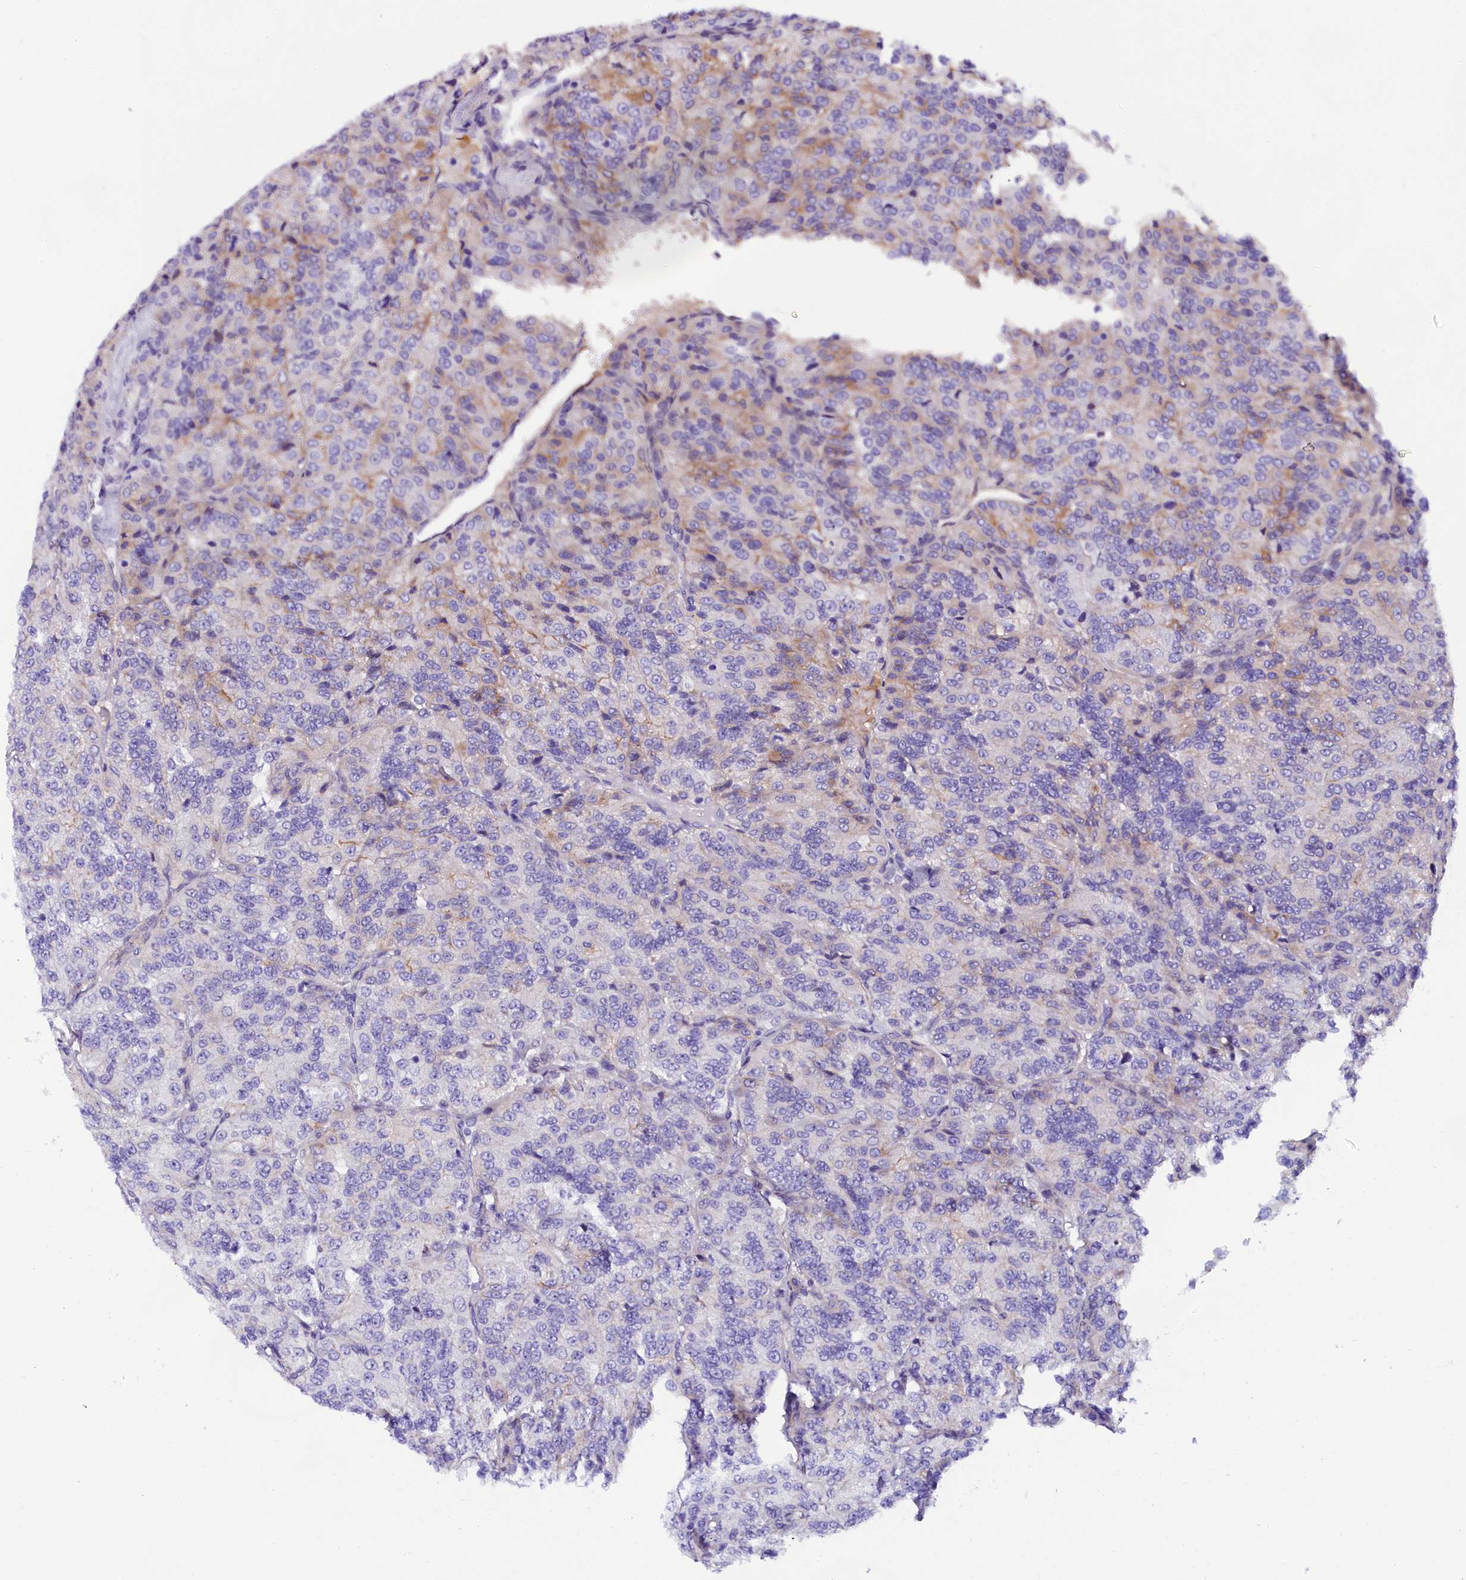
{"staining": {"intensity": "moderate", "quantity": "<25%", "location": "cytoplasmic/membranous"}, "tissue": "renal cancer", "cell_type": "Tumor cells", "image_type": "cancer", "snomed": [{"axis": "morphology", "description": "Adenocarcinoma, NOS"}, {"axis": "topography", "description": "Kidney"}], "caption": "Brown immunohistochemical staining in renal cancer displays moderate cytoplasmic/membranous staining in about <25% of tumor cells.", "gene": "SOD3", "patient": {"sex": "female", "age": 63}}